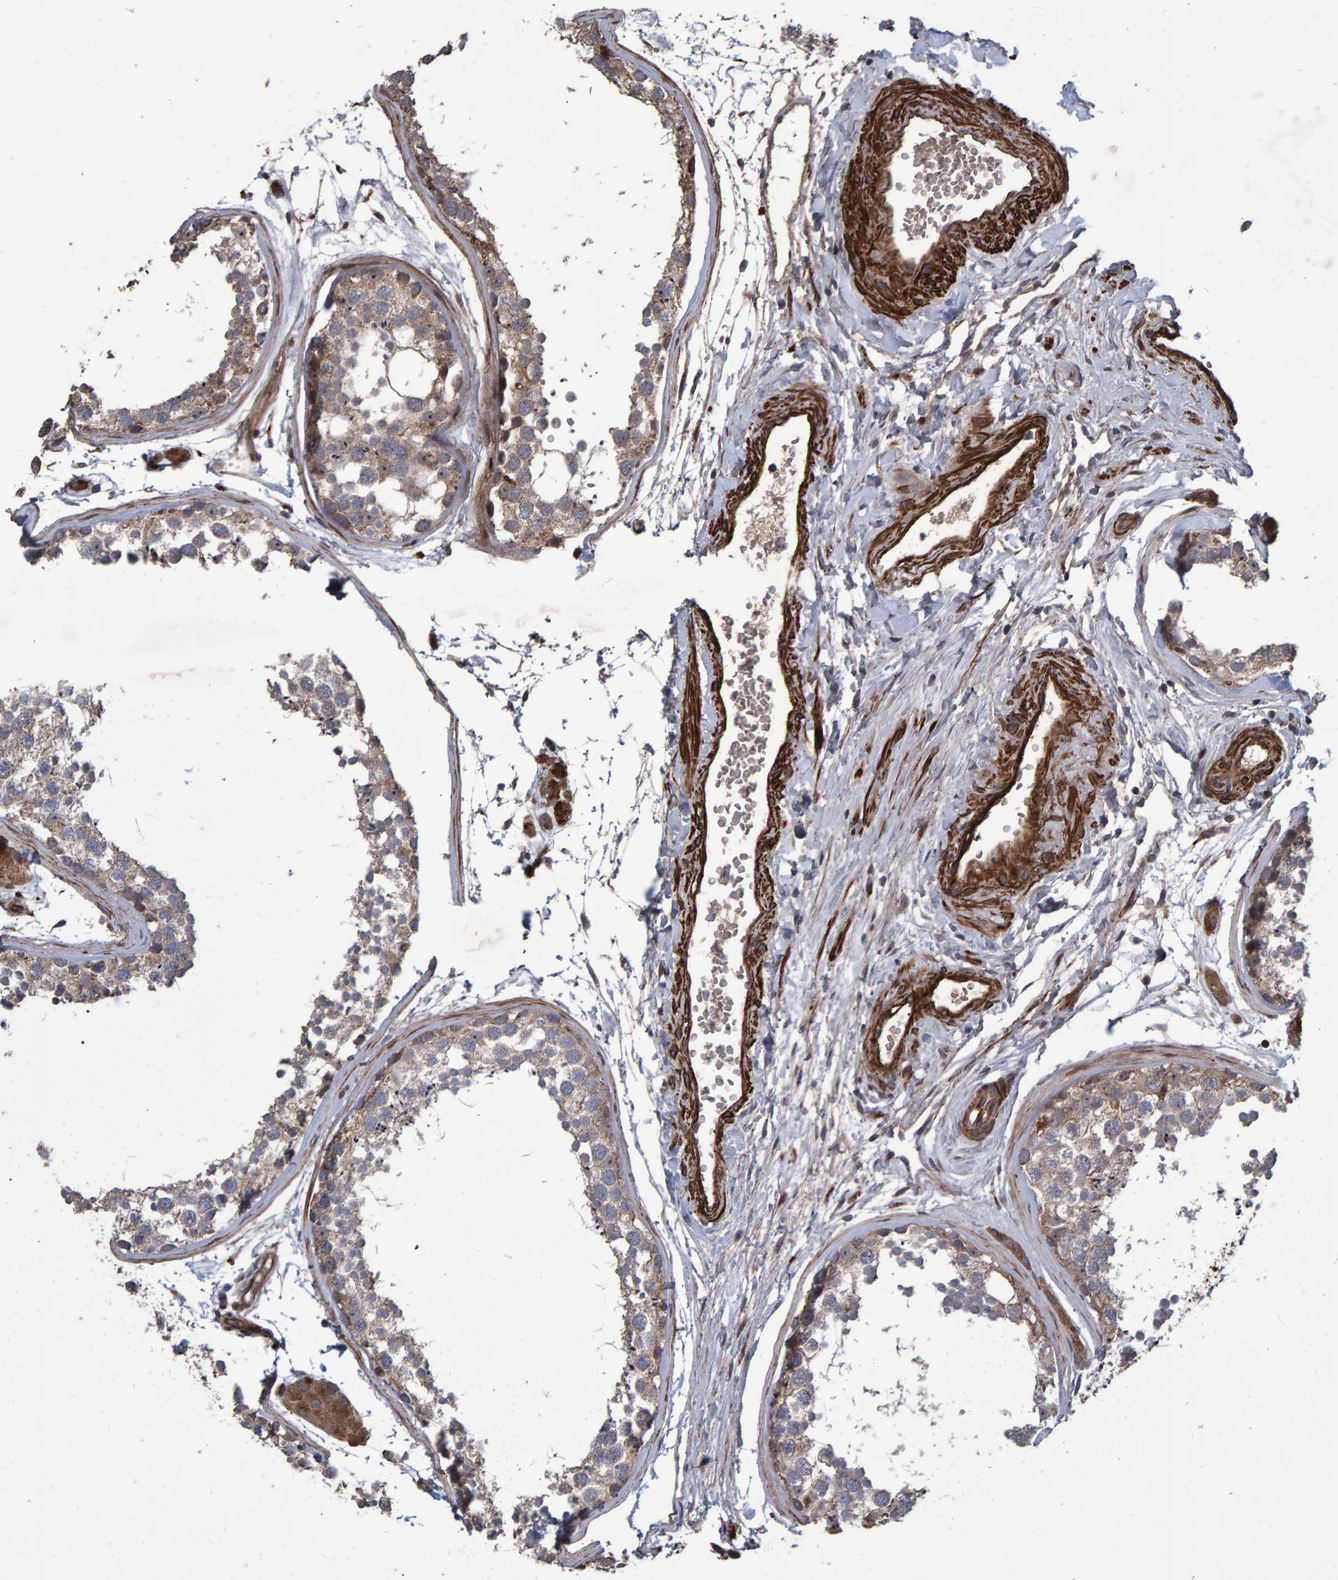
{"staining": {"intensity": "moderate", "quantity": ">75%", "location": "cytoplasmic/membranous"}, "tissue": "testis", "cell_type": "Cells in seminiferous ducts", "image_type": "normal", "snomed": [{"axis": "morphology", "description": "Normal tissue, NOS"}, {"axis": "topography", "description": "Testis"}], "caption": "Immunohistochemical staining of unremarkable testis displays medium levels of moderate cytoplasmic/membranous staining in about >75% of cells in seminiferous ducts.", "gene": "SLIT2", "patient": {"sex": "male", "age": 56}}